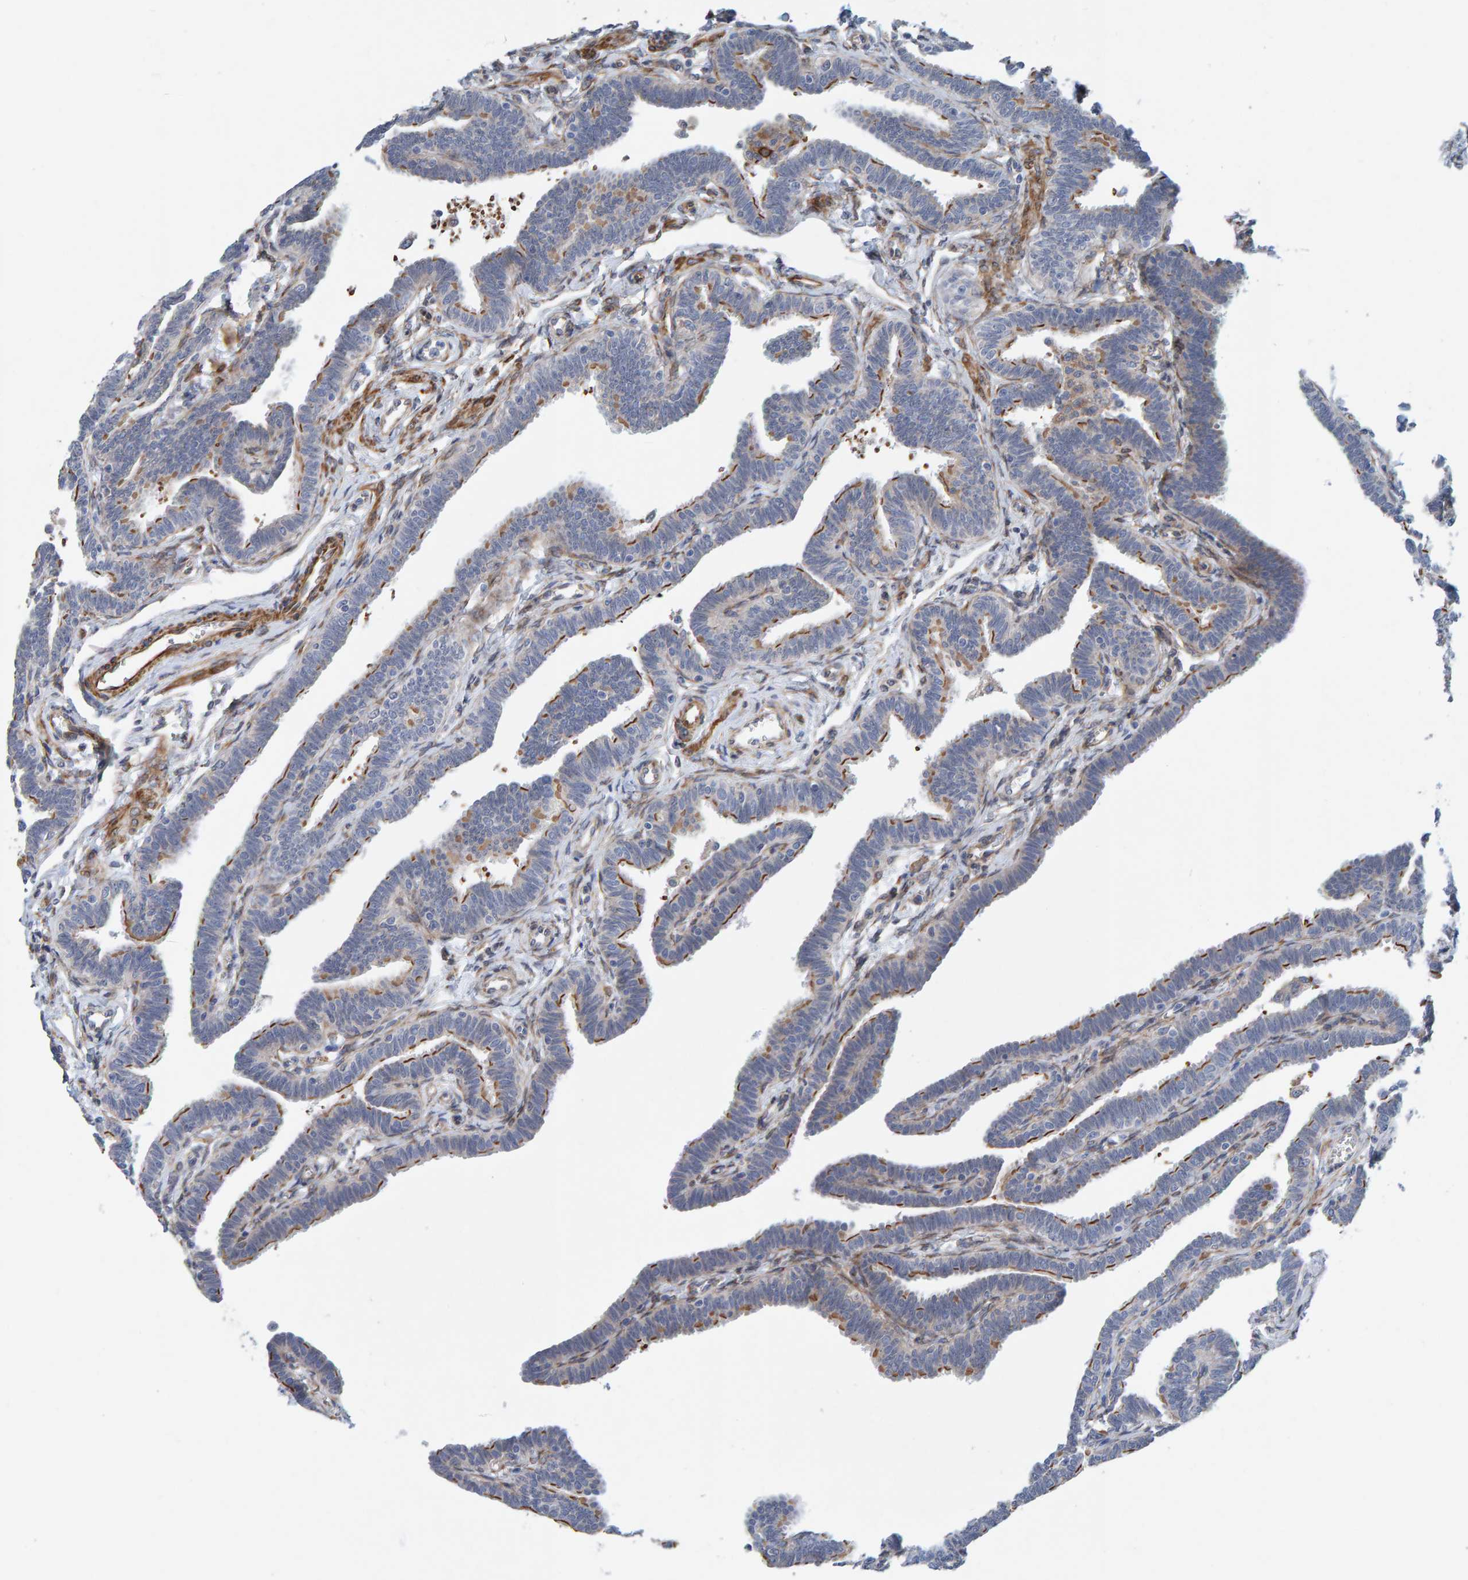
{"staining": {"intensity": "moderate", "quantity": "25%-75%", "location": "cytoplasmic/membranous"}, "tissue": "fallopian tube", "cell_type": "Glandular cells", "image_type": "normal", "snomed": [{"axis": "morphology", "description": "Normal tissue, NOS"}, {"axis": "topography", "description": "Fallopian tube"}, {"axis": "topography", "description": "Ovary"}], "caption": "Fallopian tube stained for a protein (brown) exhibits moderate cytoplasmic/membranous positive staining in about 25%-75% of glandular cells.", "gene": "MMP16", "patient": {"sex": "female", "age": 23}}